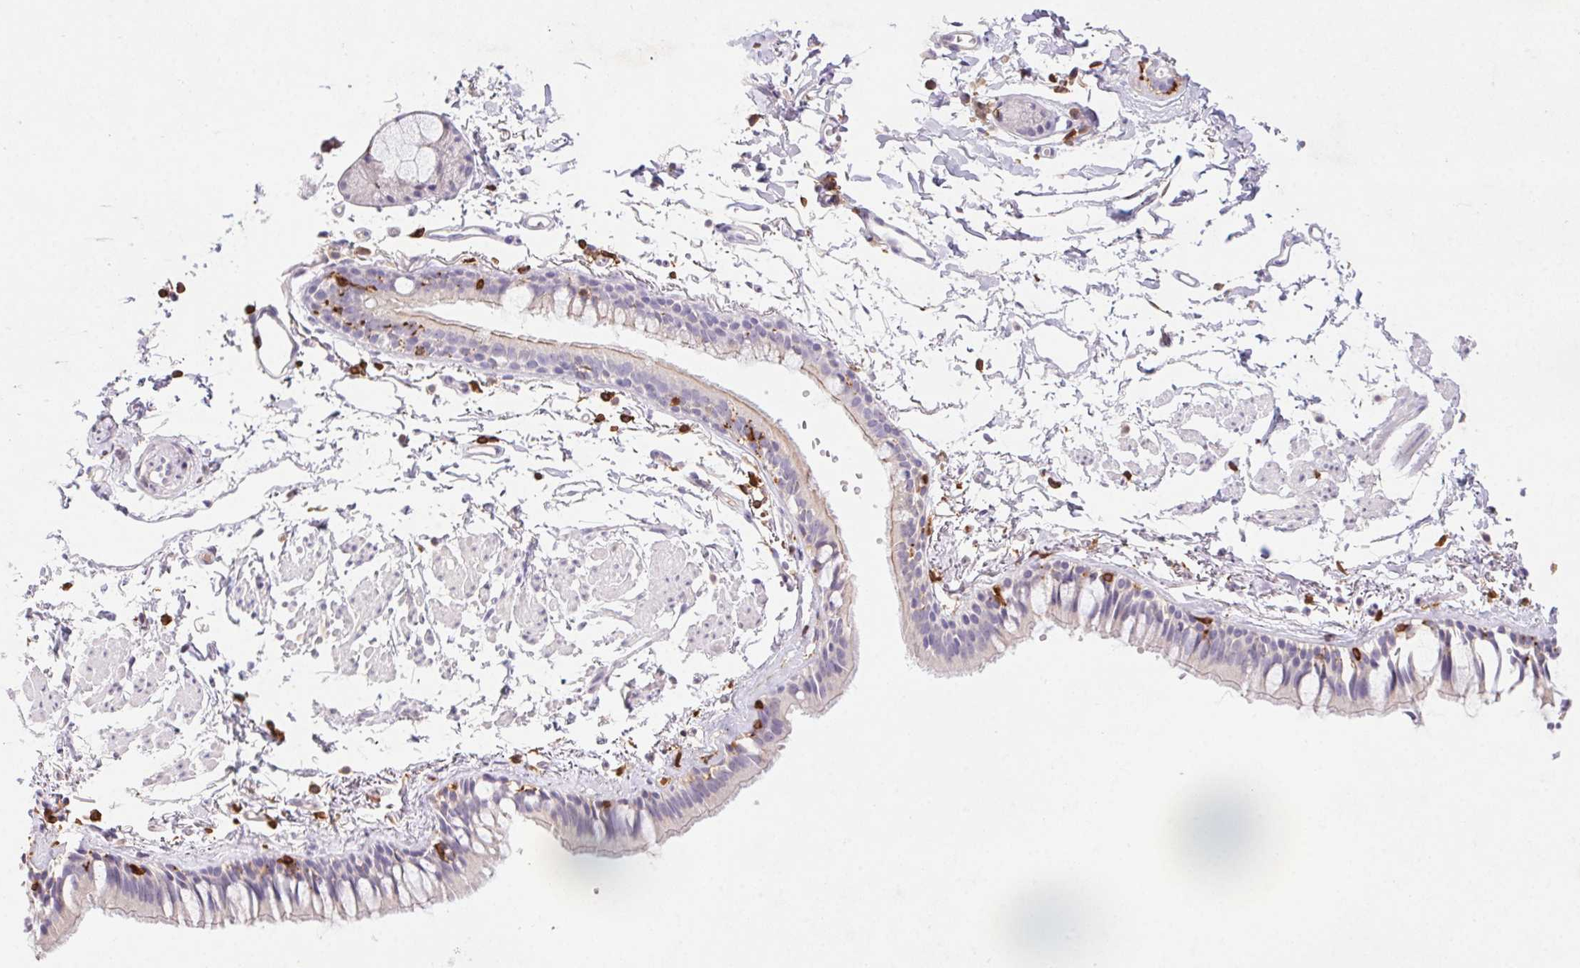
{"staining": {"intensity": "weak", "quantity": "<25%", "location": "cytoplasmic/membranous"}, "tissue": "bronchus", "cell_type": "Respiratory epithelial cells", "image_type": "normal", "snomed": [{"axis": "morphology", "description": "Normal tissue, NOS"}, {"axis": "topography", "description": "Bronchus"}], "caption": "DAB (3,3'-diaminobenzidine) immunohistochemical staining of normal human bronchus shows no significant expression in respiratory epithelial cells. (Stains: DAB immunohistochemistry (IHC) with hematoxylin counter stain, Microscopy: brightfield microscopy at high magnification).", "gene": "APBB1IP", "patient": {"sex": "female", "age": 59}}